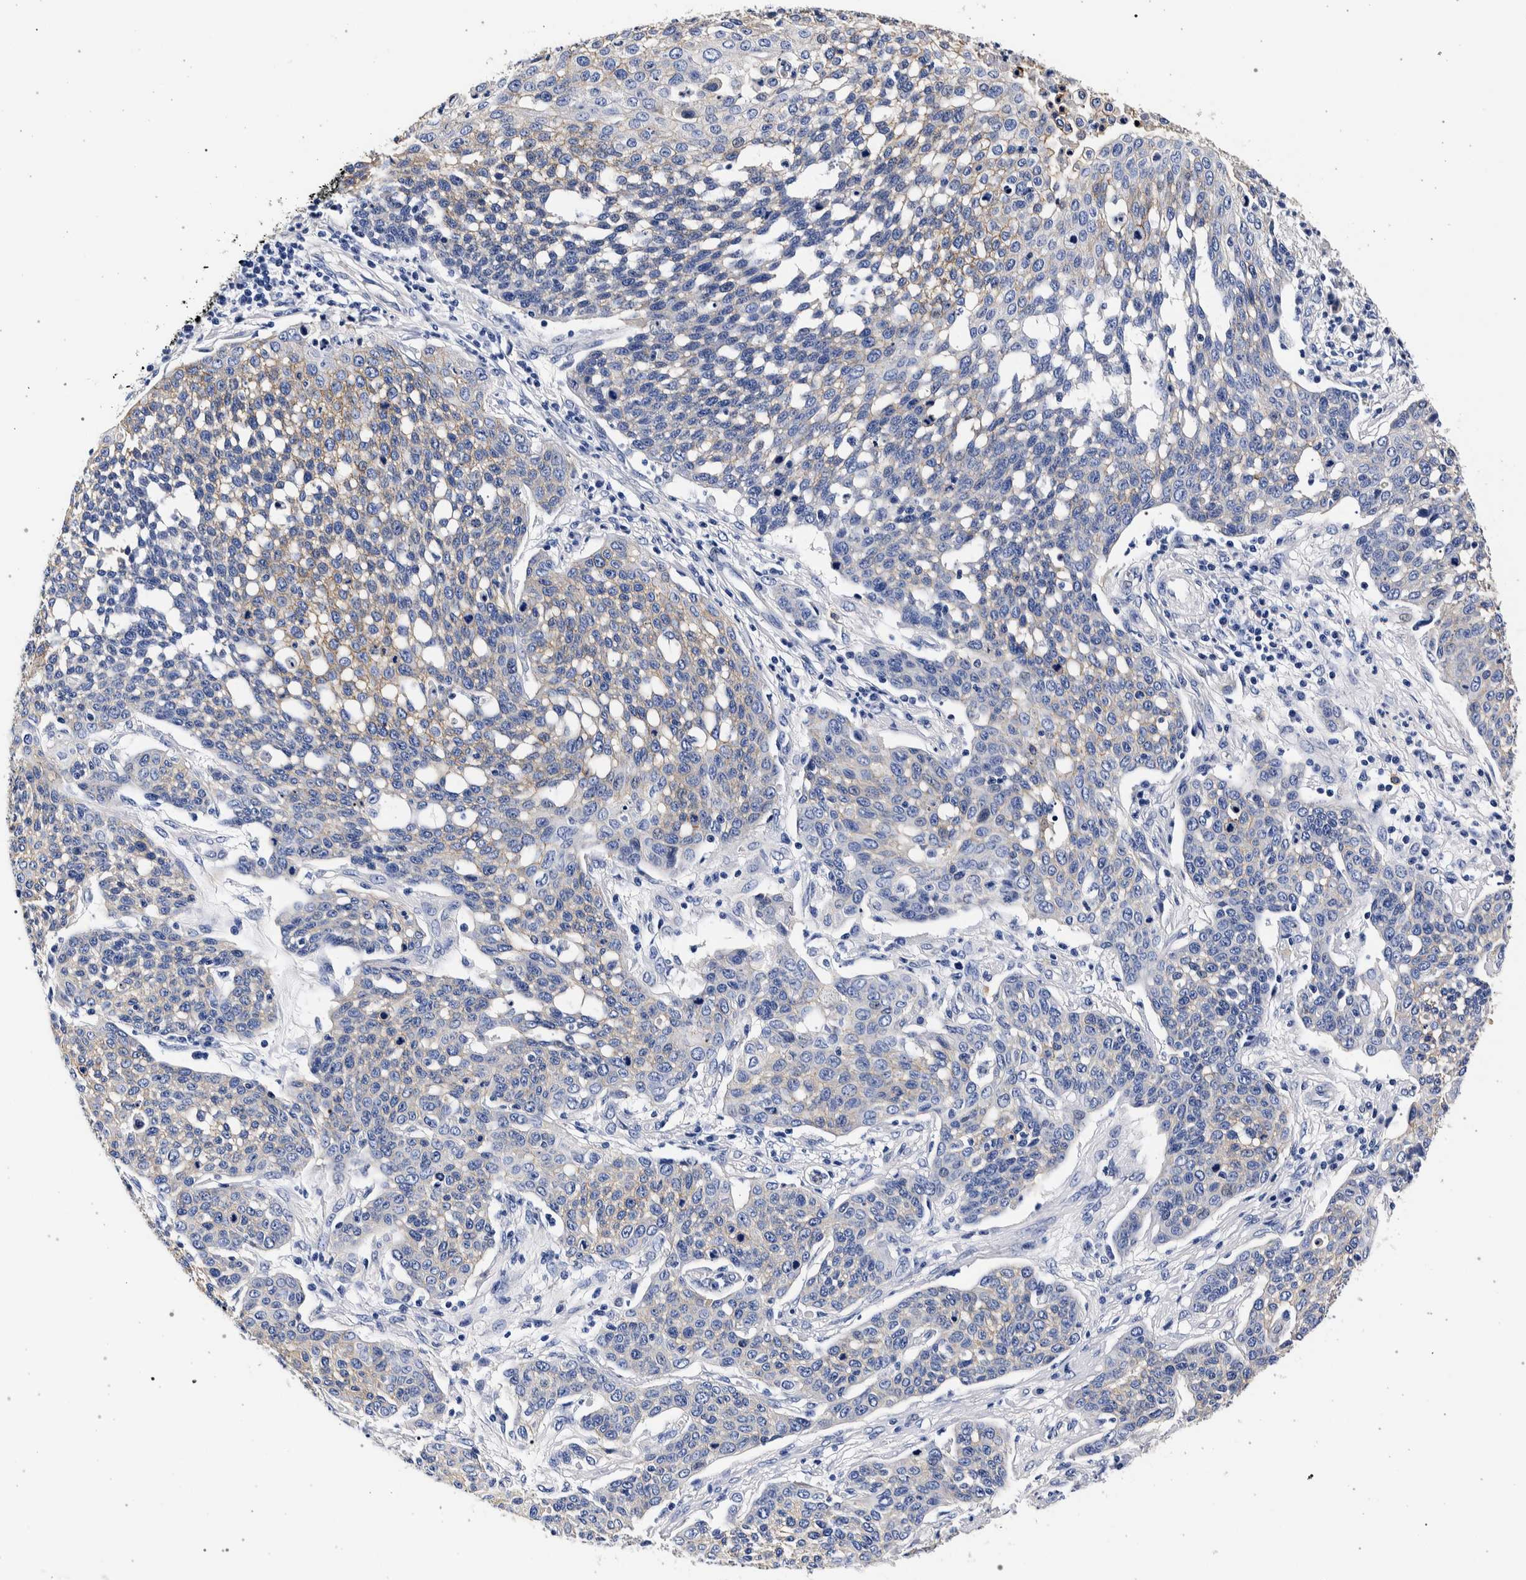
{"staining": {"intensity": "weak", "quantity": "25%-75%", "location": "cytoplasmic/membranous"}, "tissue": "cervical cancer", "cell_type": "Tumor cells", "image_type": "cancer", "snomed": [{"axis": "morphology", "description": "Squamous cell carcinoma, NOS"}, {"axis": "topography", "description": "Cervix"}], "caption": "About 25%-75% of tumor cells in human squamous cell carcinoma (cervical) display weak cytoplasmic/membranous protein positivity as visualized by brown immunohistochemical staining.", "gene": "NIBAN2", "patient": {"sex": "female", "age": 34}}